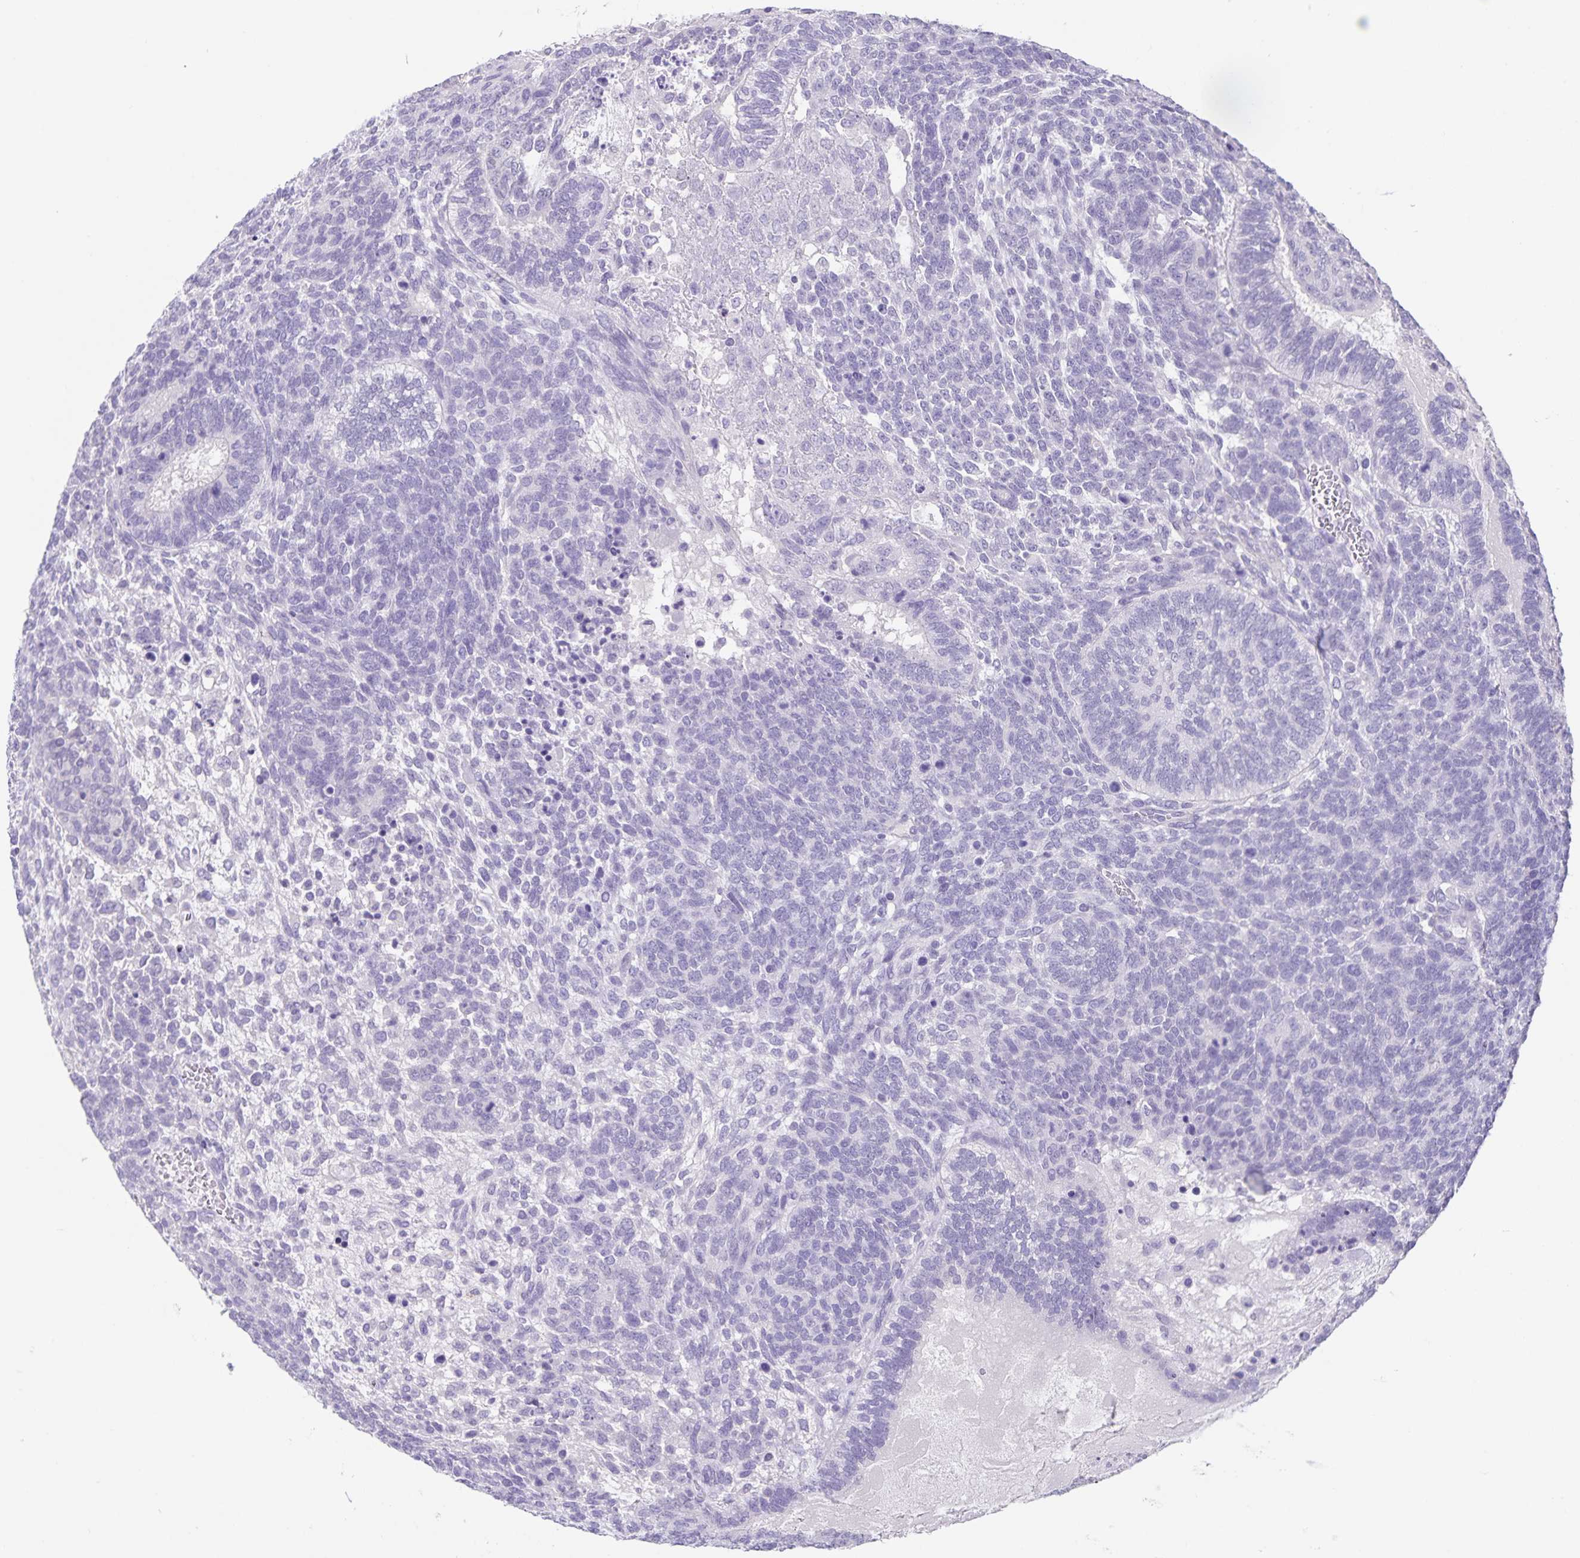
{"staining": {"intensity": "negative", "quantity": "none", "location": "none"}, "tissue": "testis cancer", "cell_type": "Tumor cells", "image_type": "cancer", "snomed": [{"axis": "morphology", "description": "Normal tissue, NOS"}, {"axis": "morphology", "description": "Carcinoma, Embryonal, NOS"}, {"axis": "topography", "description": "Testis"}, {"axis": "topography", "description": "Epididymis"}], "caption": "A photomicrograph of testis cancer stained for a protein demonstrates no brown staining in tumor cells.", "gene": "C11orf42", "patient": {"sex": "male", "age": 23}}